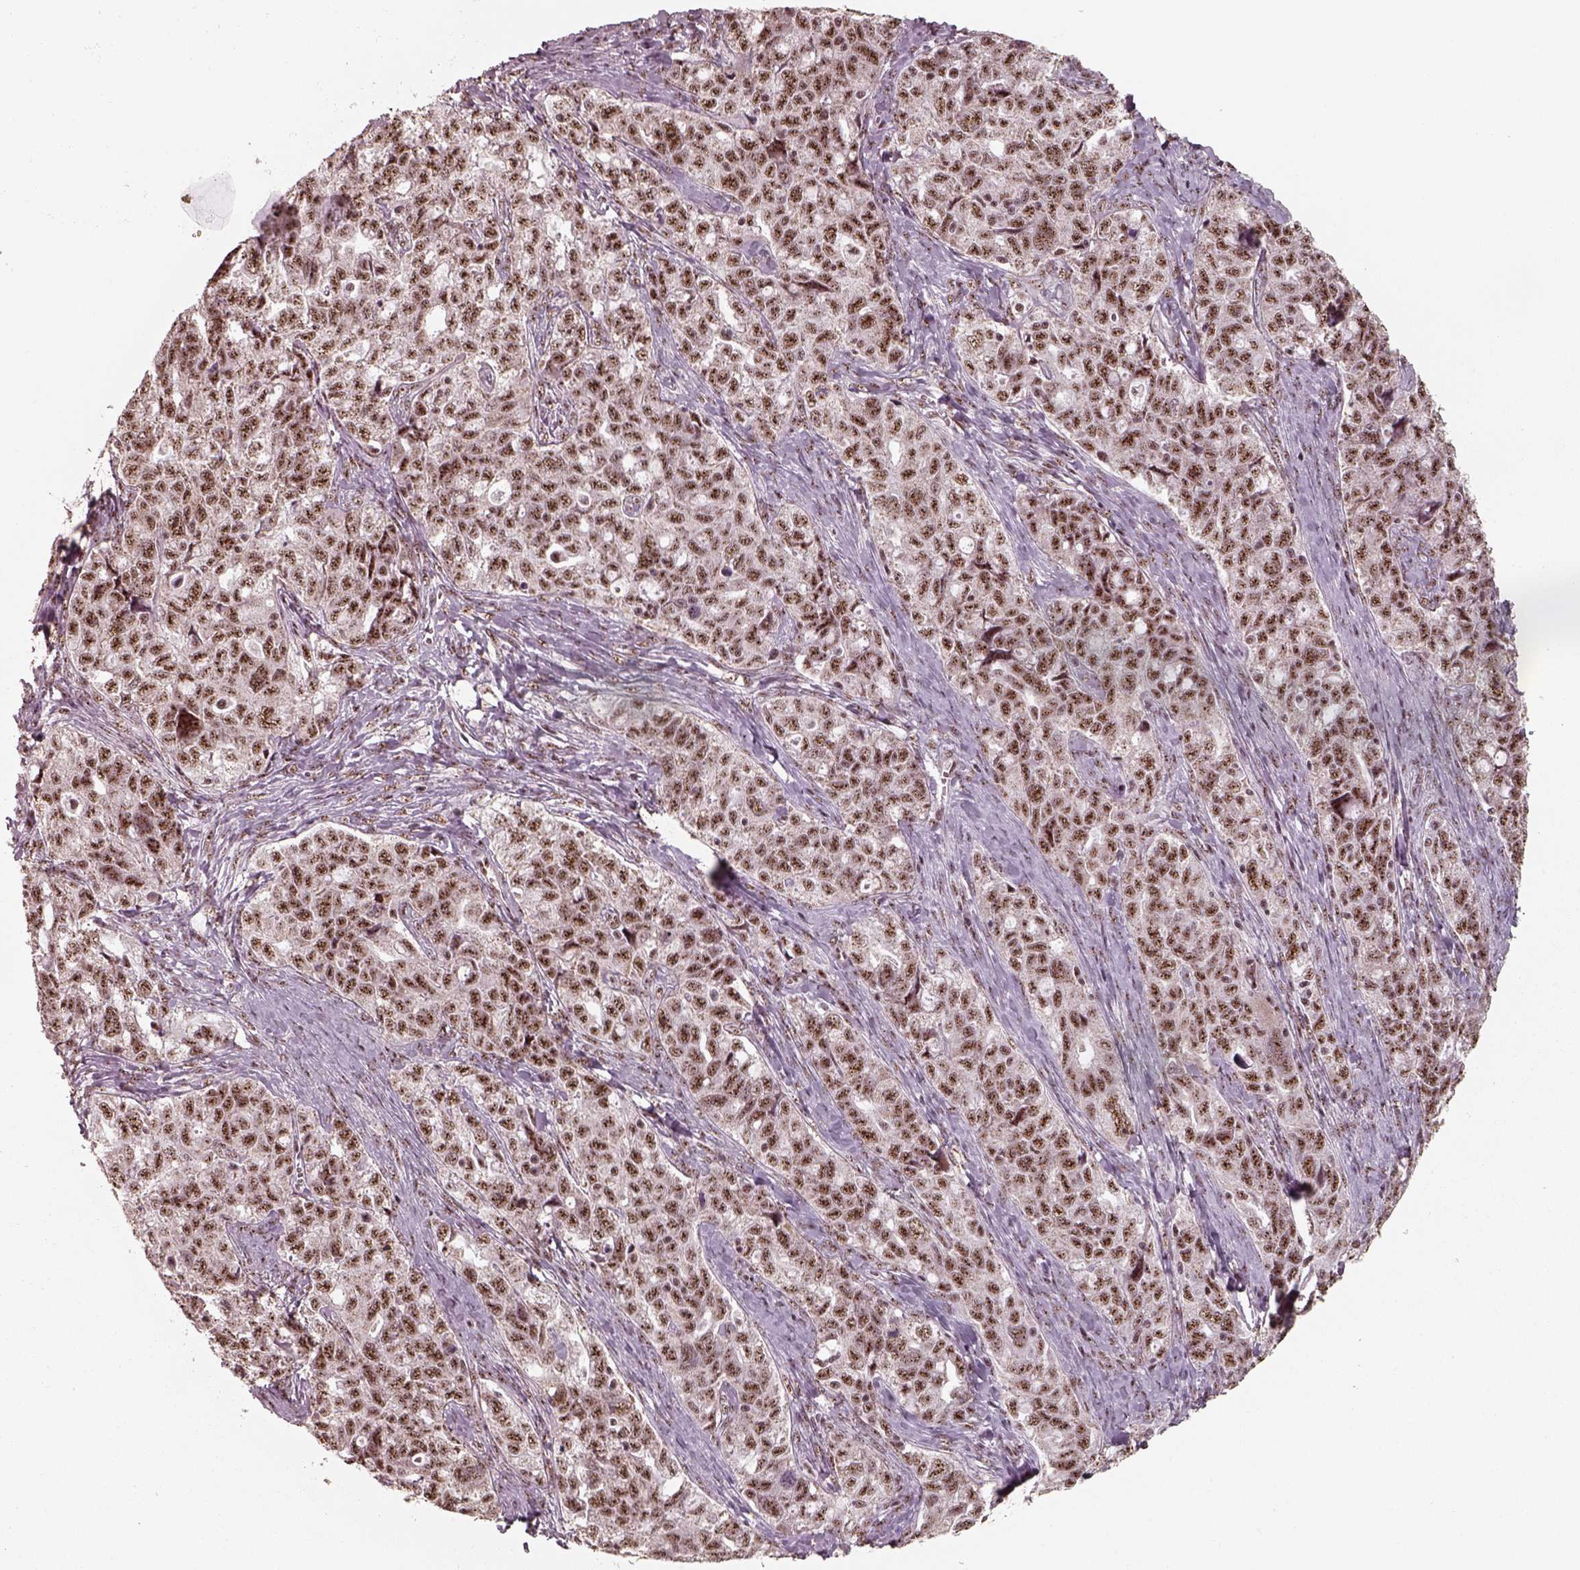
{"staining": {"intensity": "strong", "quantity": ">75%", "location": "nuclear"}, "tissue": "ovarian cancer", "cell_type": "Tumor cells", "image_type": "cancer", "snomed": [{"axis": "morphology", "description": "Cystadenocarcinoma, serous, NOS"}, {"axis": "topography", "description": "Ovary"}], "caption": "IHC micrograph of neoplastic tissue: ovarian serous cystadenocarcinoma stained using immunohistochemistry (IHC) shows high levels of strong protein expression localized specifically in the nuclear of tumor cells, appearing as a nuclear brown color.", "gene": "ATXN7L3", "patient": {"sex": "female", "age": 51}}